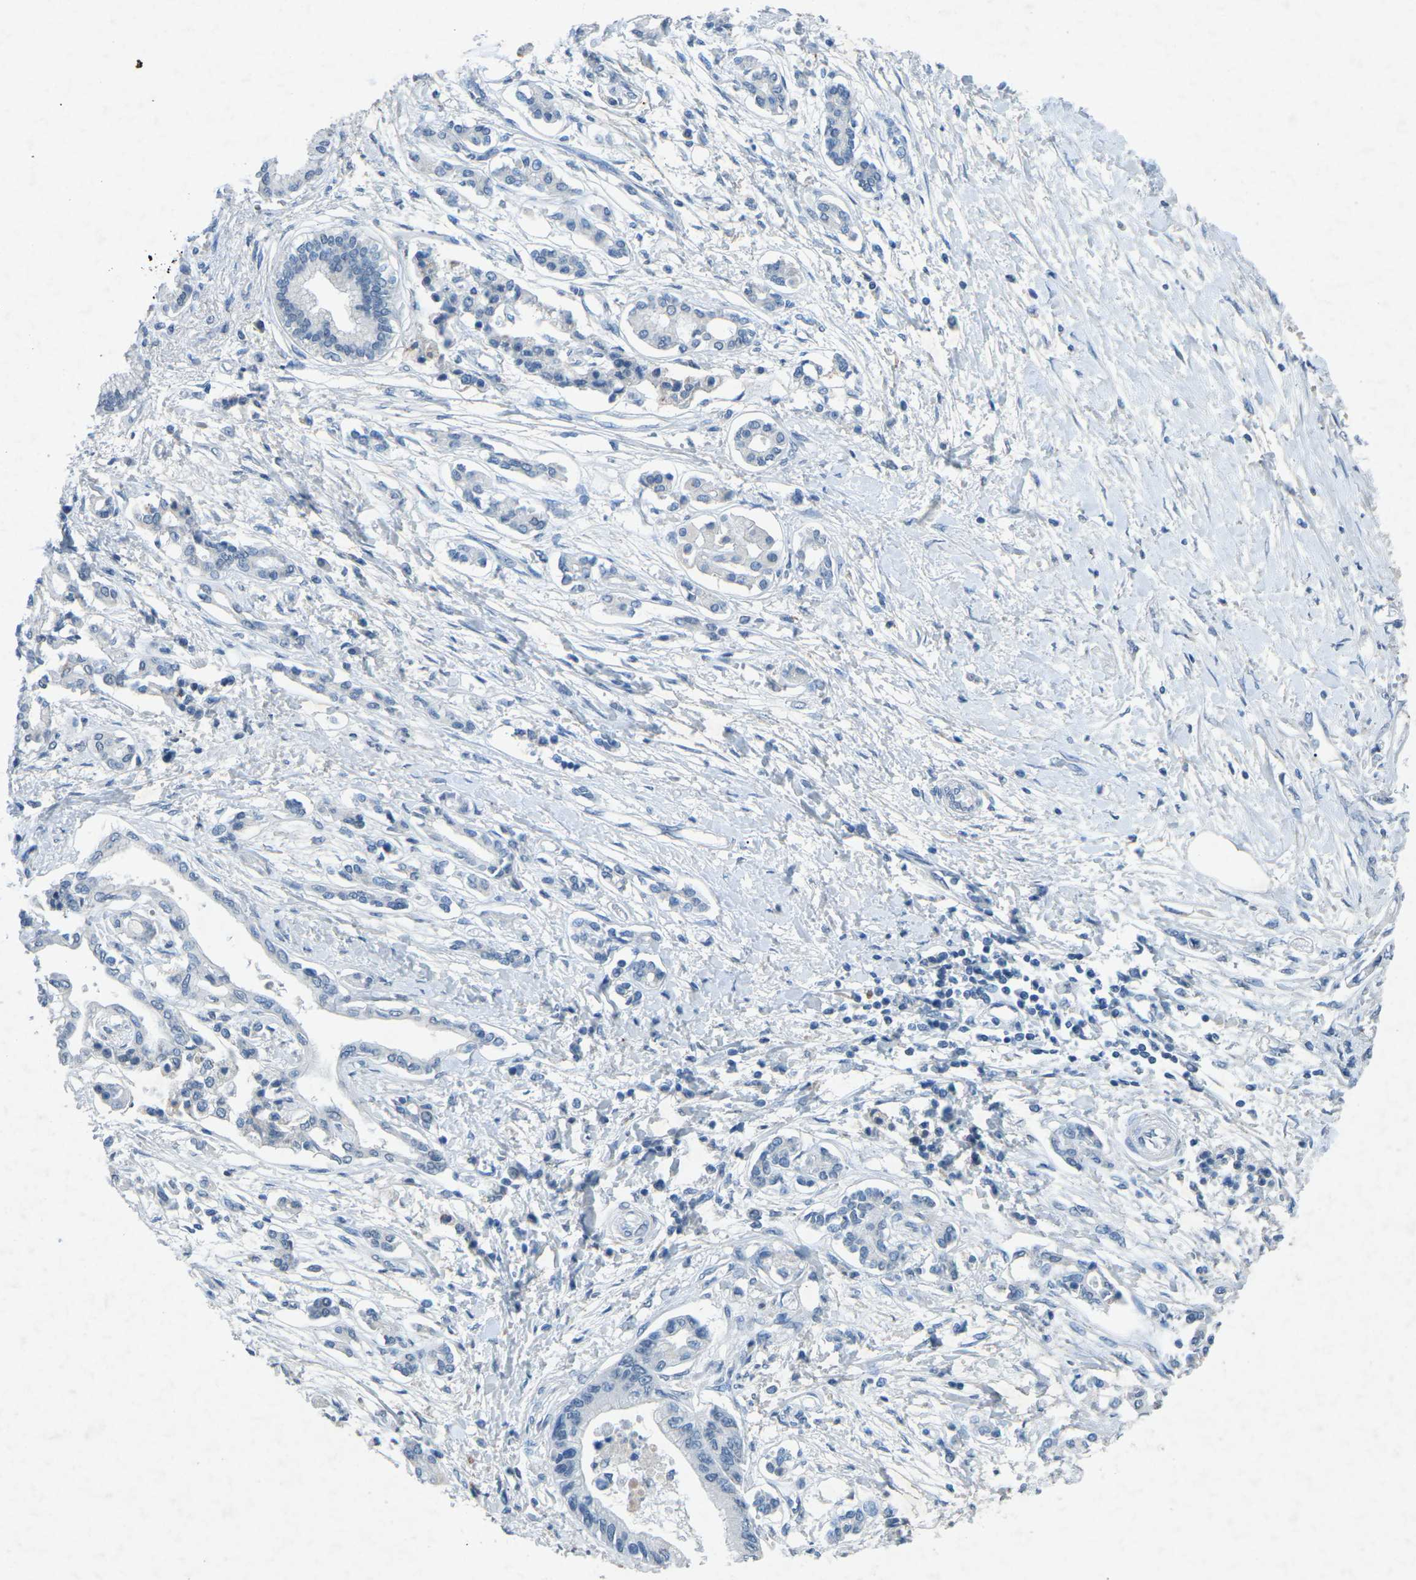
{"staining": {"intensity": "negative", "quantity": "none", "location": "none"}, "tissue": "pancreatic cancer", "cell_type": "Tumor cells", "image_type": "cancer", "snomed": [{"axis": "morphology", "description": "Adenocarcinoma, NOS"}, {"axis": "topography", "description": "Pancreas"}], "caption": "The image exhibits no significant positivity in tumor cells of pancreatic cancer (adenocarcinoma).", "gene": "A1BG", "patient": {"sex": "male", "age": 56}}